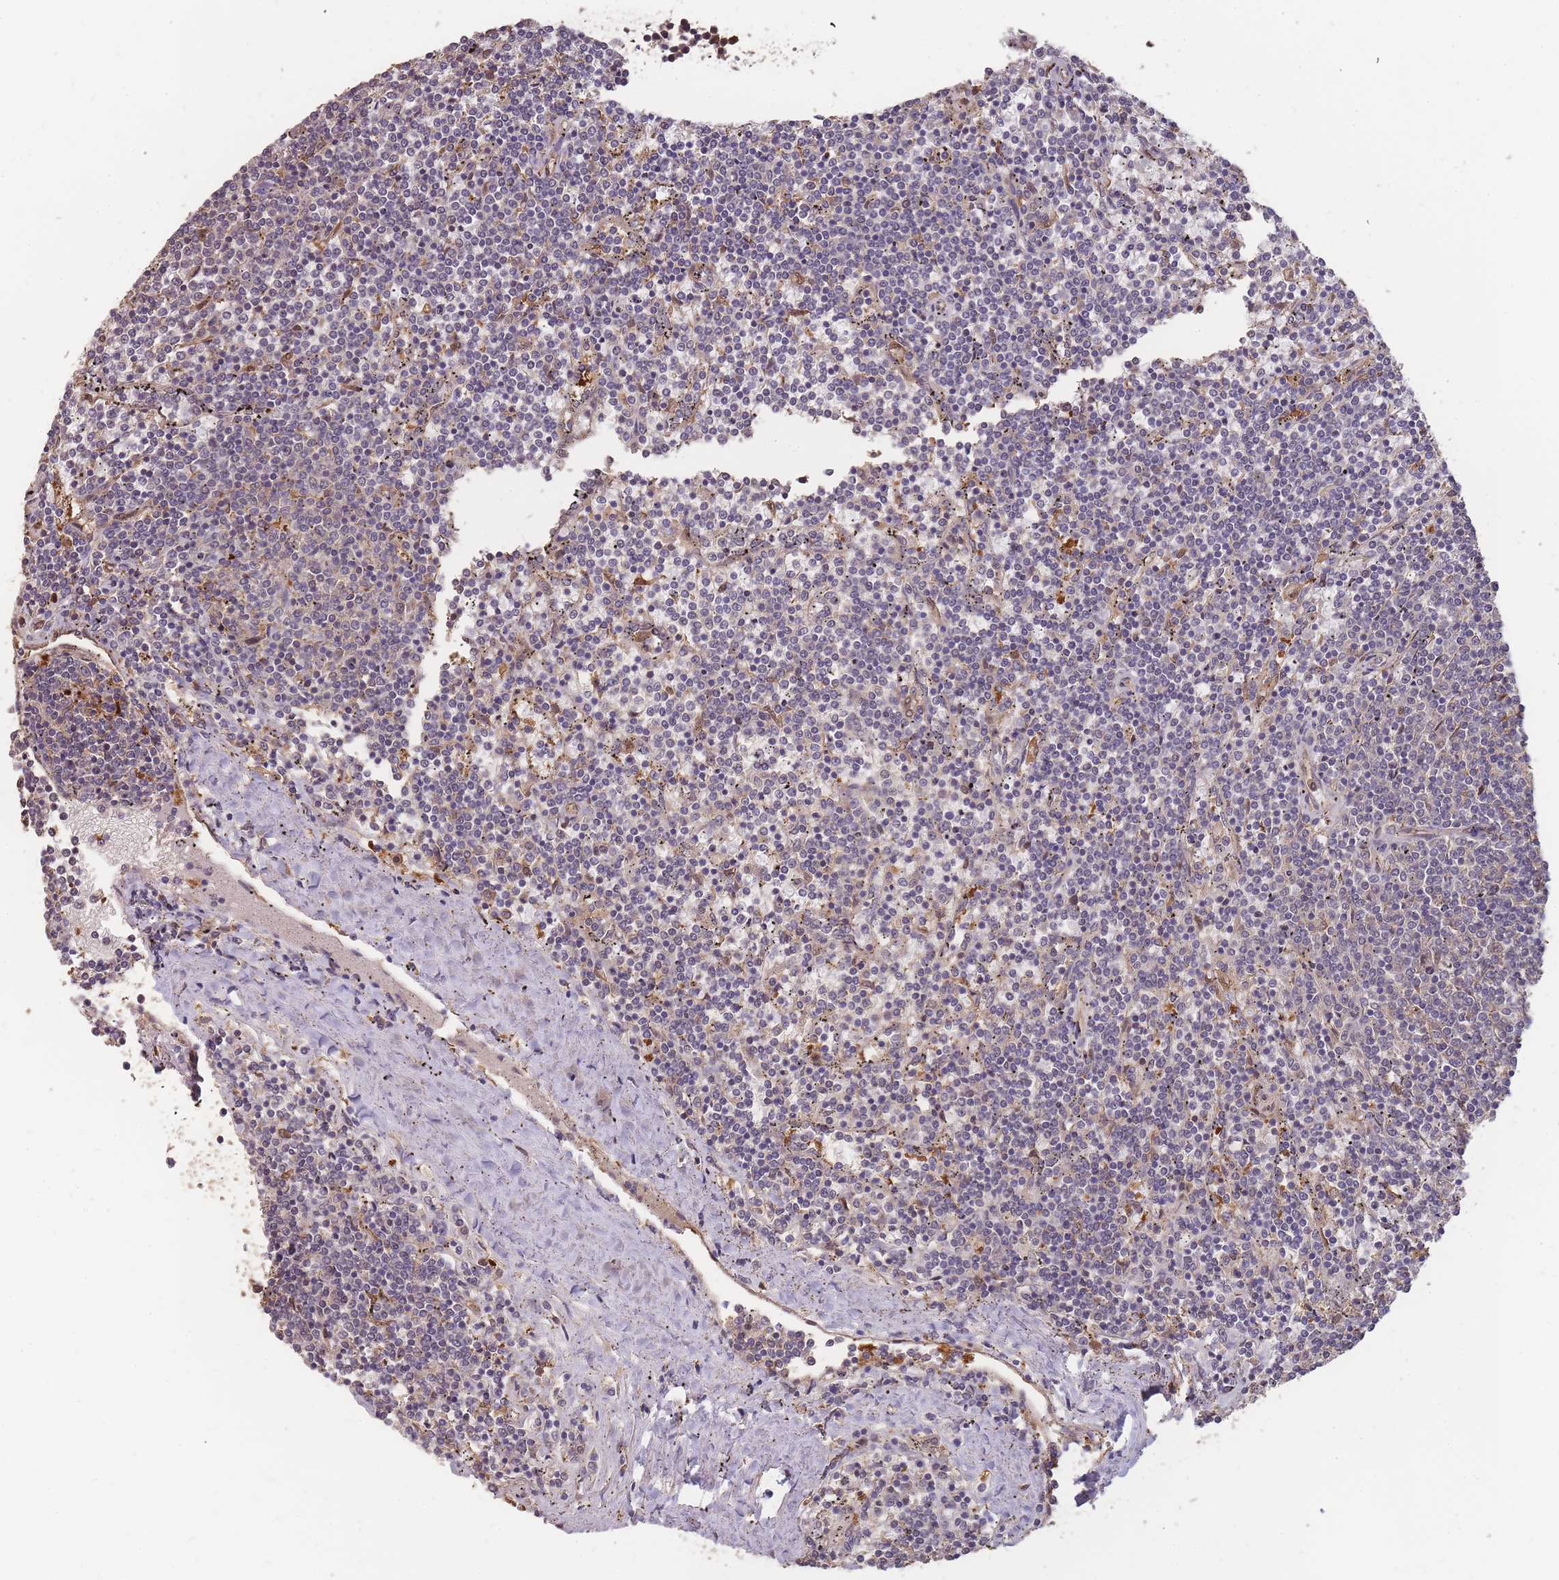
{"staining": {"intensity": "negative", "quantity": "none", "location": "none"}, "tissue": "lymphoma", "cell_type": "Tumor cells", "image_type": "cancer", "snomed": [{"axis": "morphology", "description": "Malignant lymphoma, non-Hodgkin's type, Low grade"}, {"axis": "topography", "description": "Spleen"}], "caption": "The histopathology image demonstrates no significant positivity in tumor cells of lymphoma.", "gene": "CDKN2AIPNL", "patient": {"sex": "female", "age": 50}}